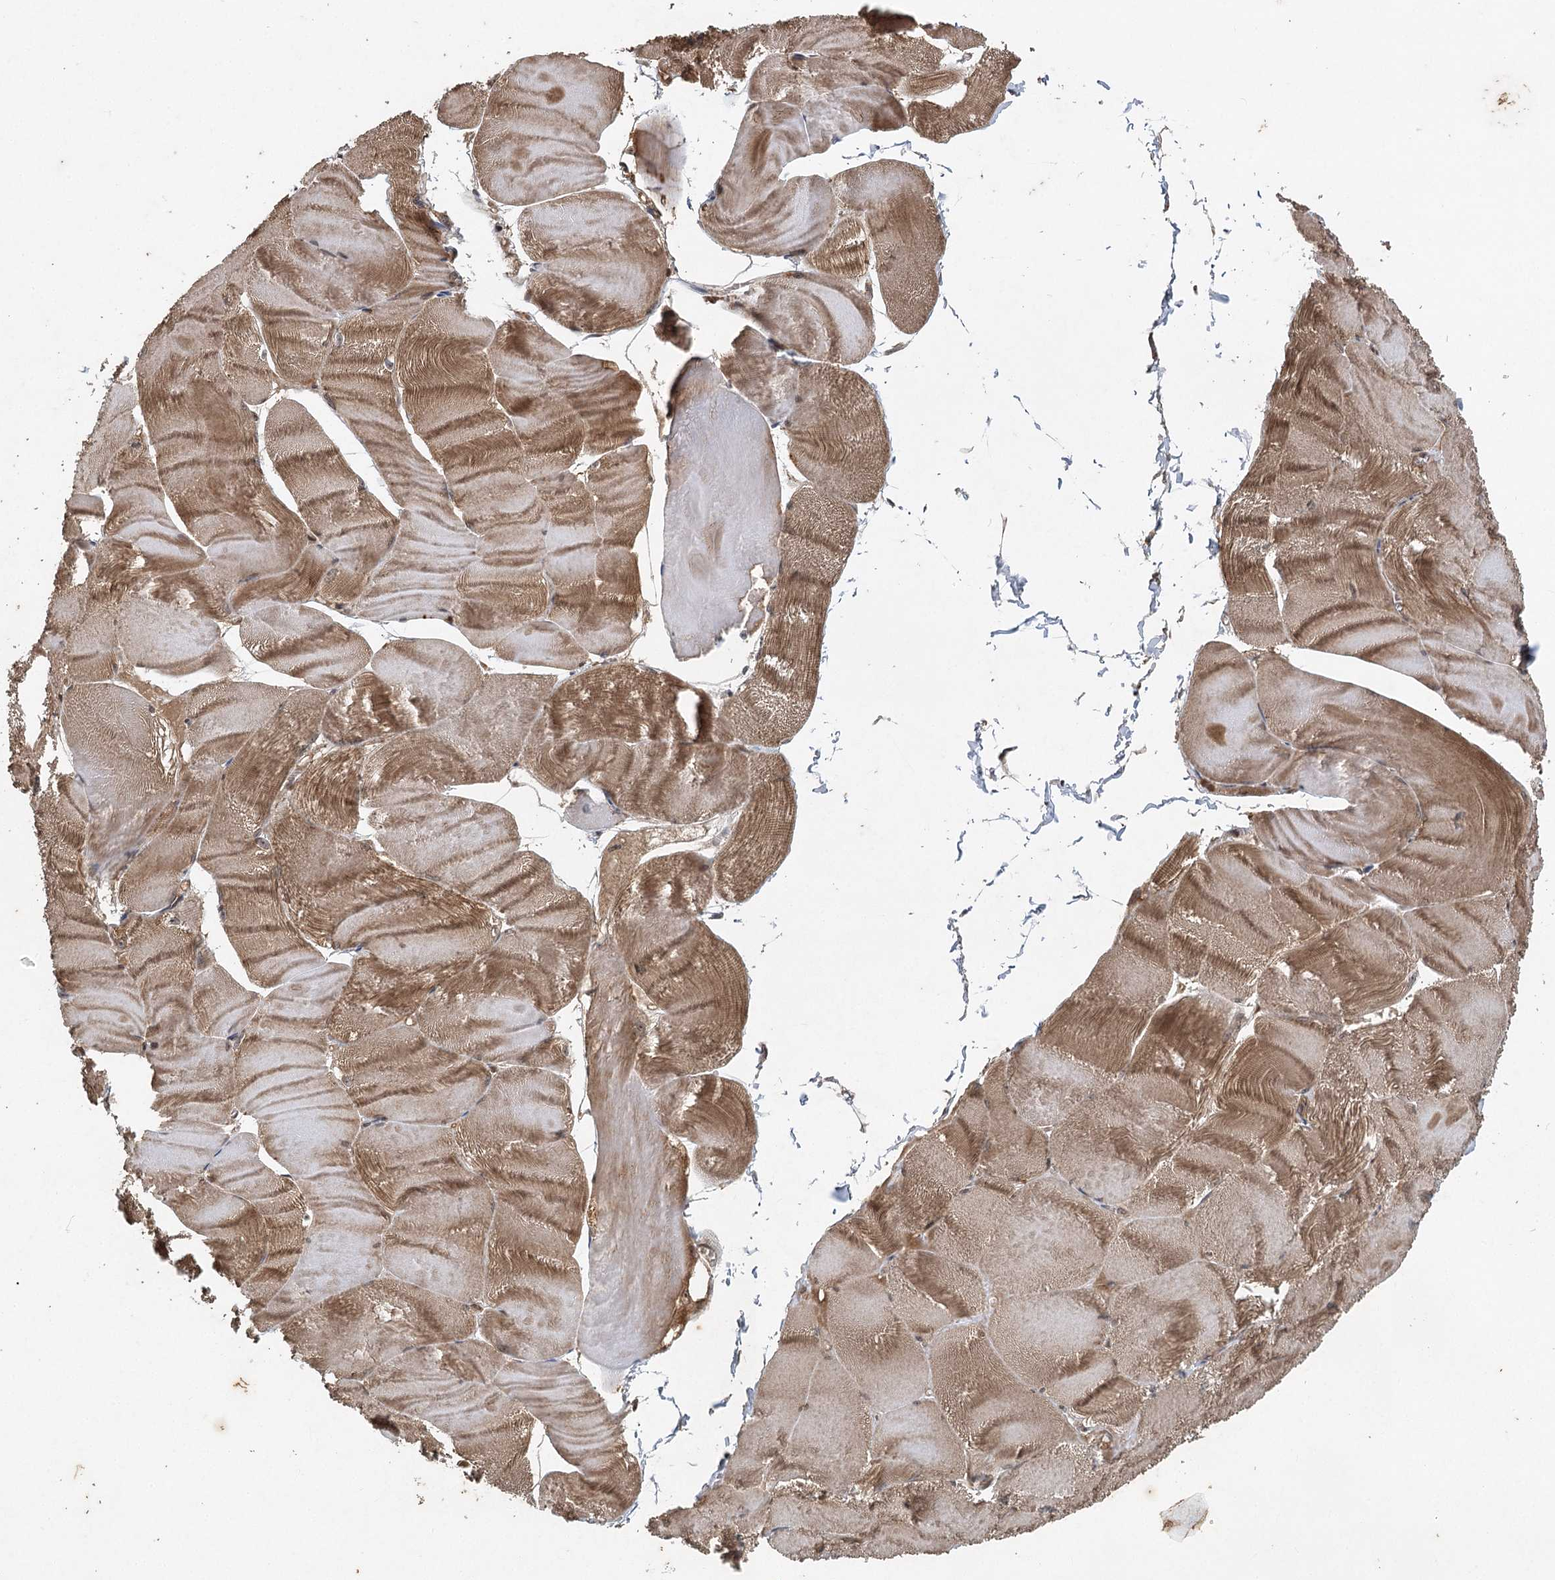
{"staining": {"intensity": "moderate", "quantity": ">75%", "location": "cytoplasmic/membranous"}, "tissue": "skeletal muscle", "cell_type": "Myocytes", "image_type": "normal", "snomed": [{"axis": "morphology", "description": "Normal tissue, NOS"}, {"axis": "morphology", "description": "Basal cell carcinoma"}, {"axis": "topography", "description": "Skeletal muscle"}], "caption": "Brown immunohistochemical staining in benign human skeletal muscle shows moderate cytoplasmic/membranous expression in approximately >75% of myocytes. The staining was performed using DAB (3,3'-diaminobenzidine) to visualize the protein expression in brown, while the nuclei were stained in blue with hematoxylin (Magnification: 20x).", "gene": "INSIG2", "patient": {"sex": "female", "age": 64}}